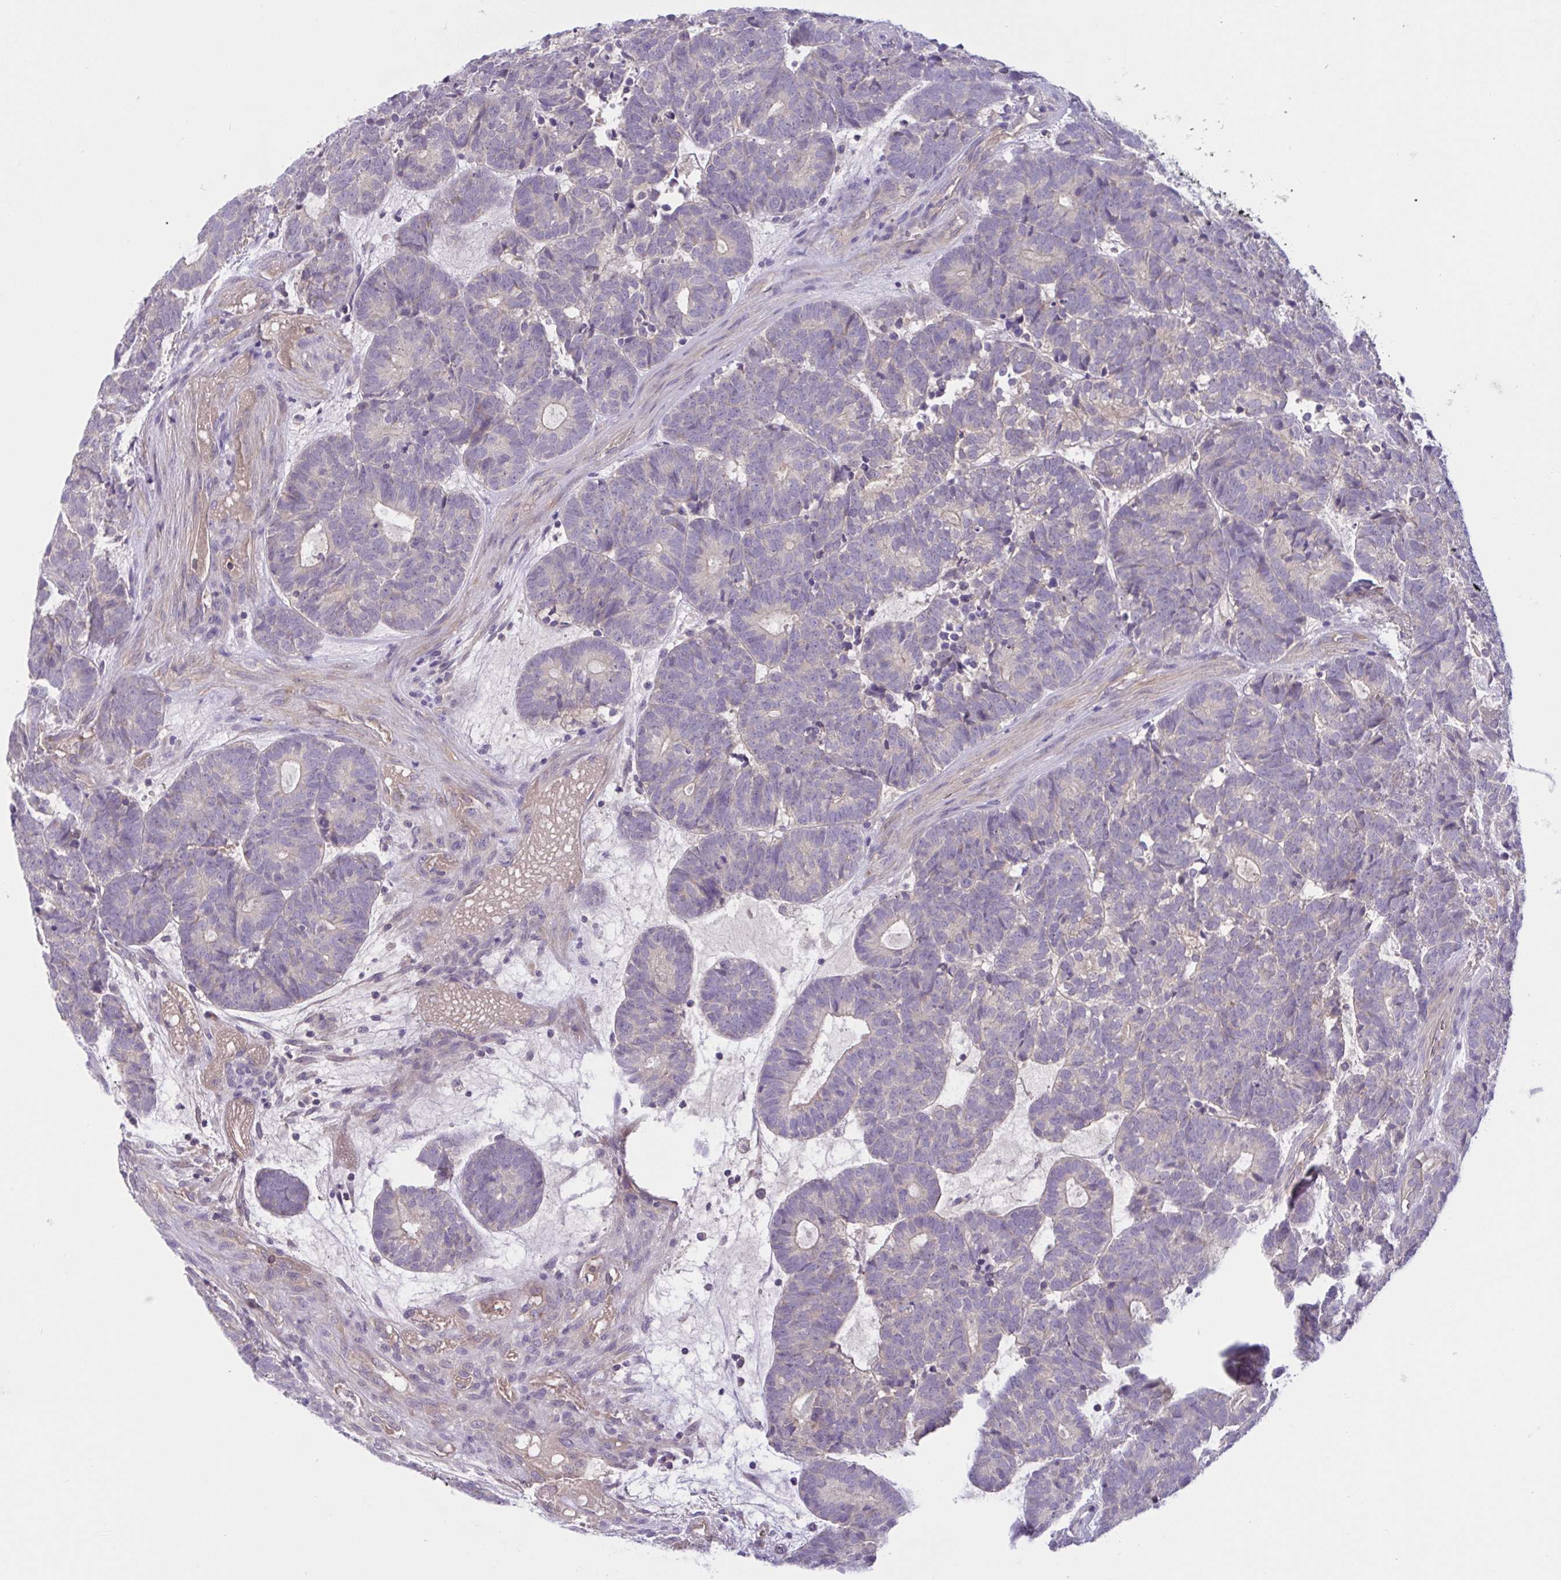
{"staining": {"intensity": "negative", "quantity": "none", "location": "none"}, "tissue": "head and neck cancer", "cell_type": "Tumor cells", "image_type": "cancer", "snomed": [{"axis": "morphology", "description": "Adenocarcinoma, NOS"}, {"axis": "topography", "description": "Head-Neck"}], "caption": "DAB immunohistochemical staining of head and neck adenocarcinoma exhibits no significant staining in tumor cells.", "gene": "WNT9B", "patient": {"sex": "female", "age": 81}}